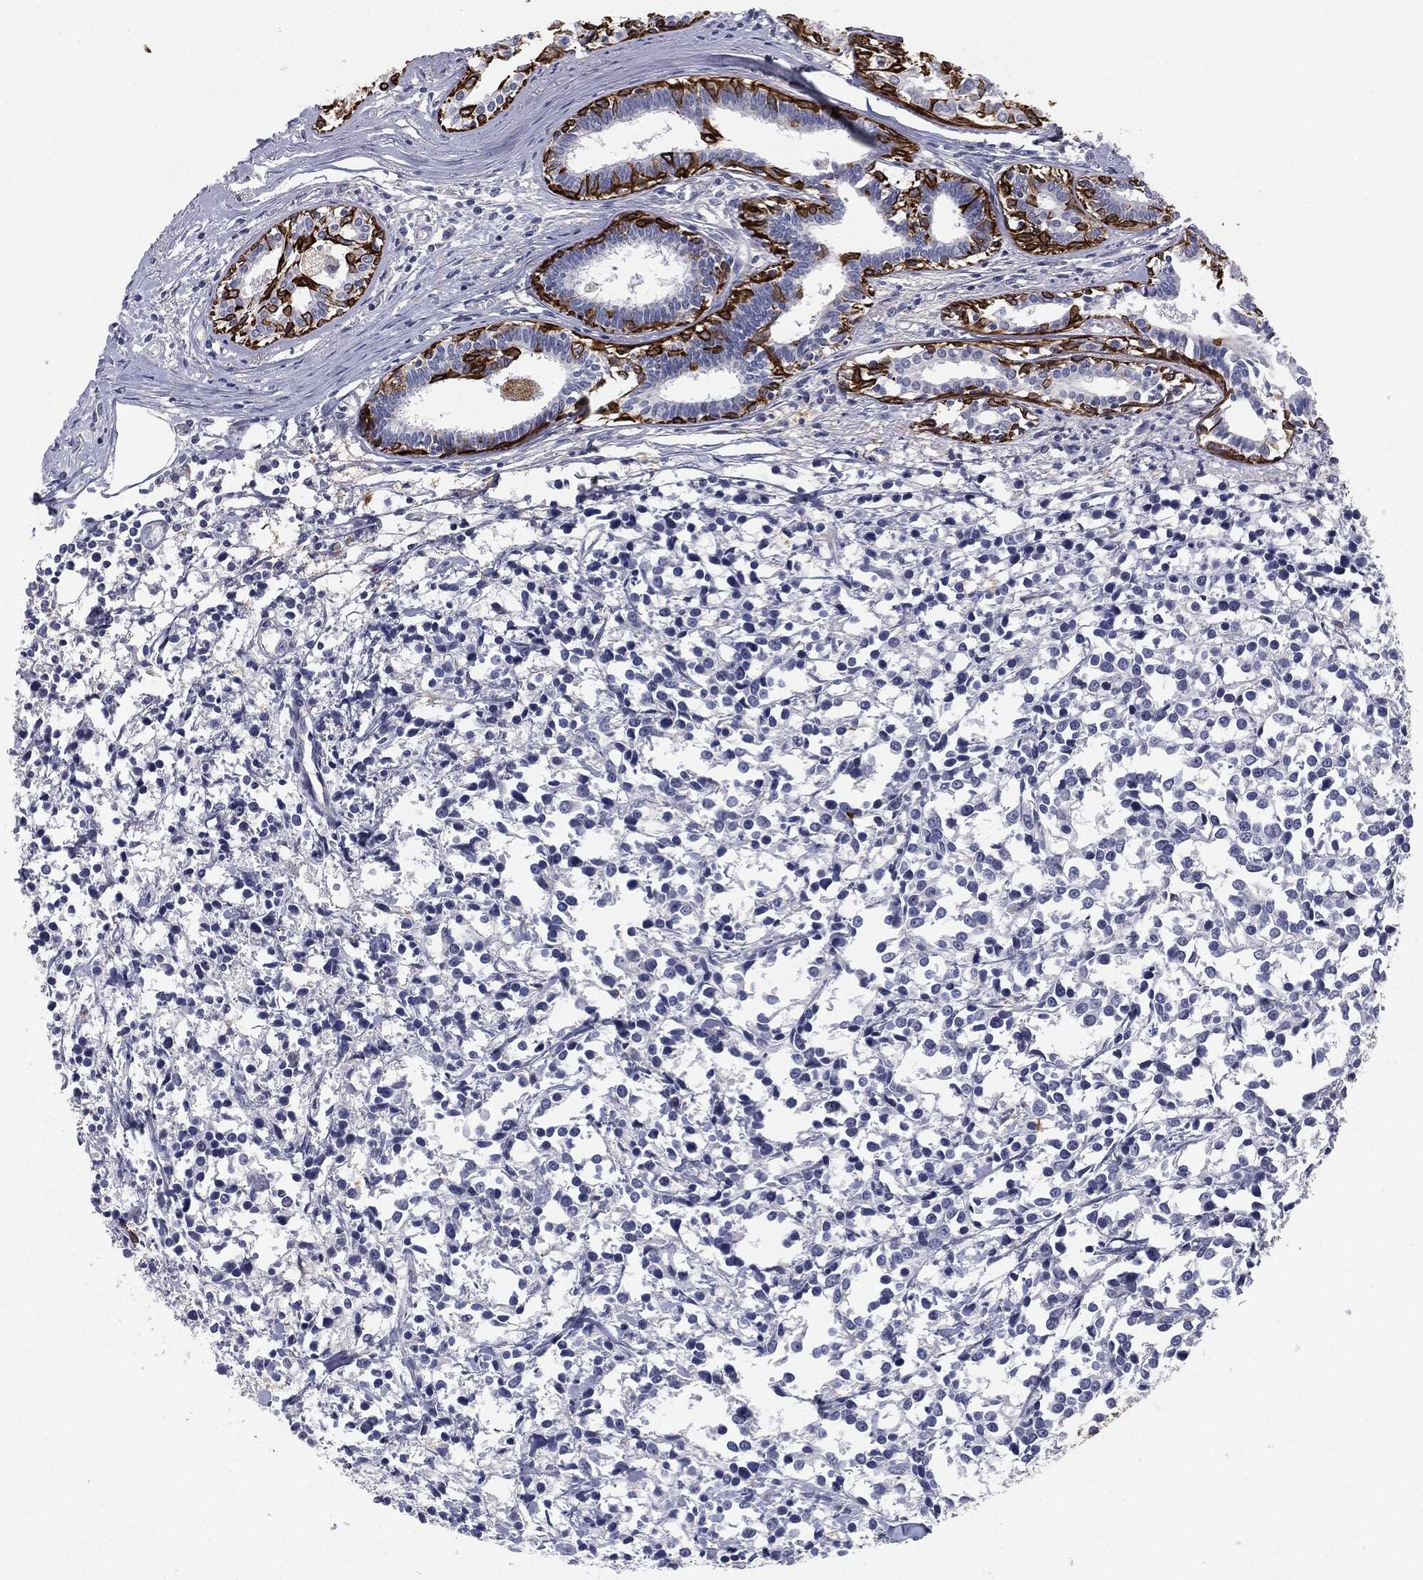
{"staining": {"intensity": "negative", "quantity": "none", "location": "none"}, "tissue": "breast cancer", "cell_type": "Tumor cells", "image_type": "cancer", "snomed": [{"axis": "morphology", "description": "Duct carcinoma"}, {"axis": "topography", "description": "Breast"}], "caption": "High power microscopy micrograph of an immunohistochemistry histopathology image of breast cancer (infiltrating ductal carcinoma), revealing no significant staining in tumor cells.", "gene": "KRT5", "patient": {"sex": "female", "age": 80}}